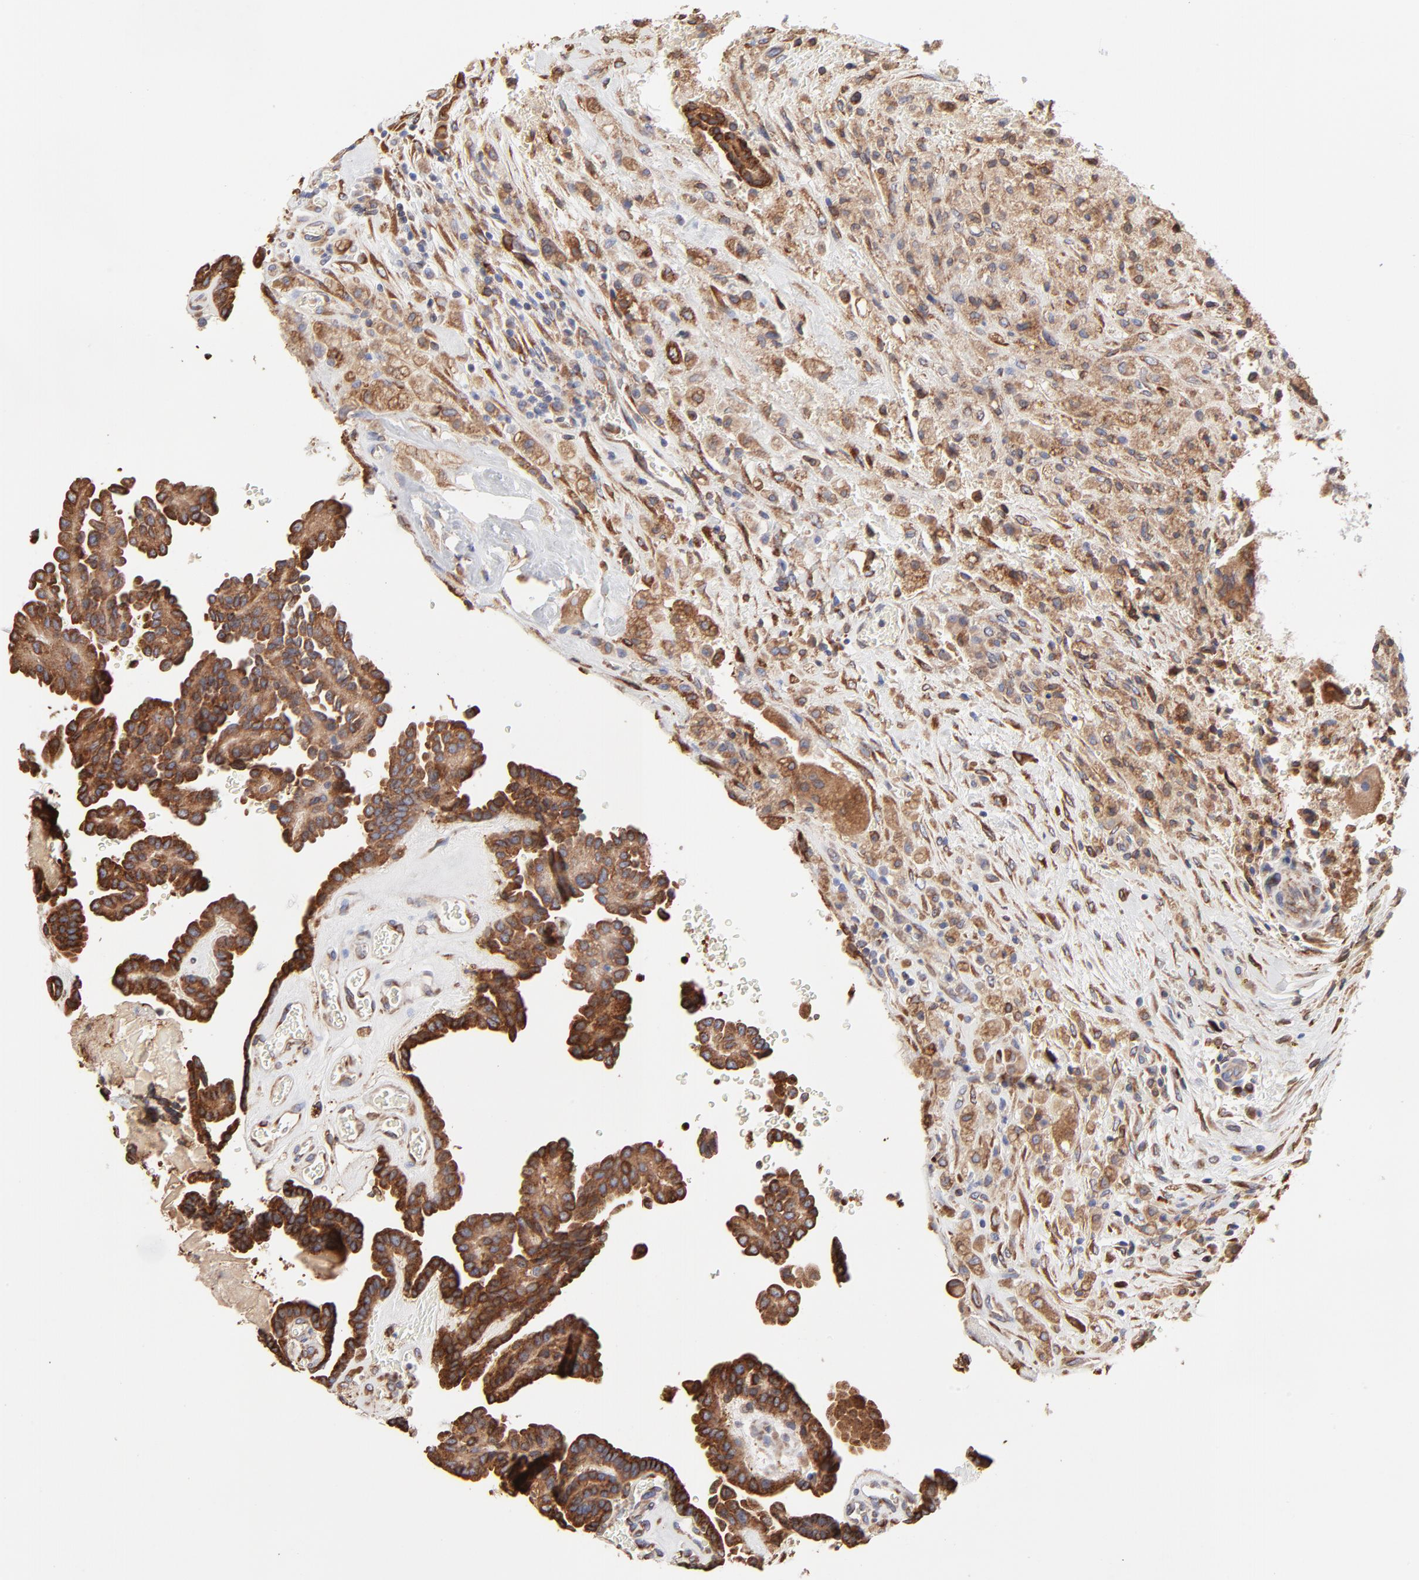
{"staining": {"intensity": "moderate", "quantity": ">75%", "location": "cytoplasmic/membranous"}, "tissue": "thyroid cancer", "cell_type": "Tumor cells", "image_type": "cancer", "snomed": [{"axis": "morphology", "description": "Papillary adenocarcinoma, NOS"}, {"axis": "topography", "description": "Thyroid gland"}], "caption": "Brown immunohistochemical staining in human thyroid cancer exhibits moderate cytoplasmic/membranous positivity in about >75% of tumor cells.", "gene": "LMAN1", "patient": {"sex": "male", "age": 87}}